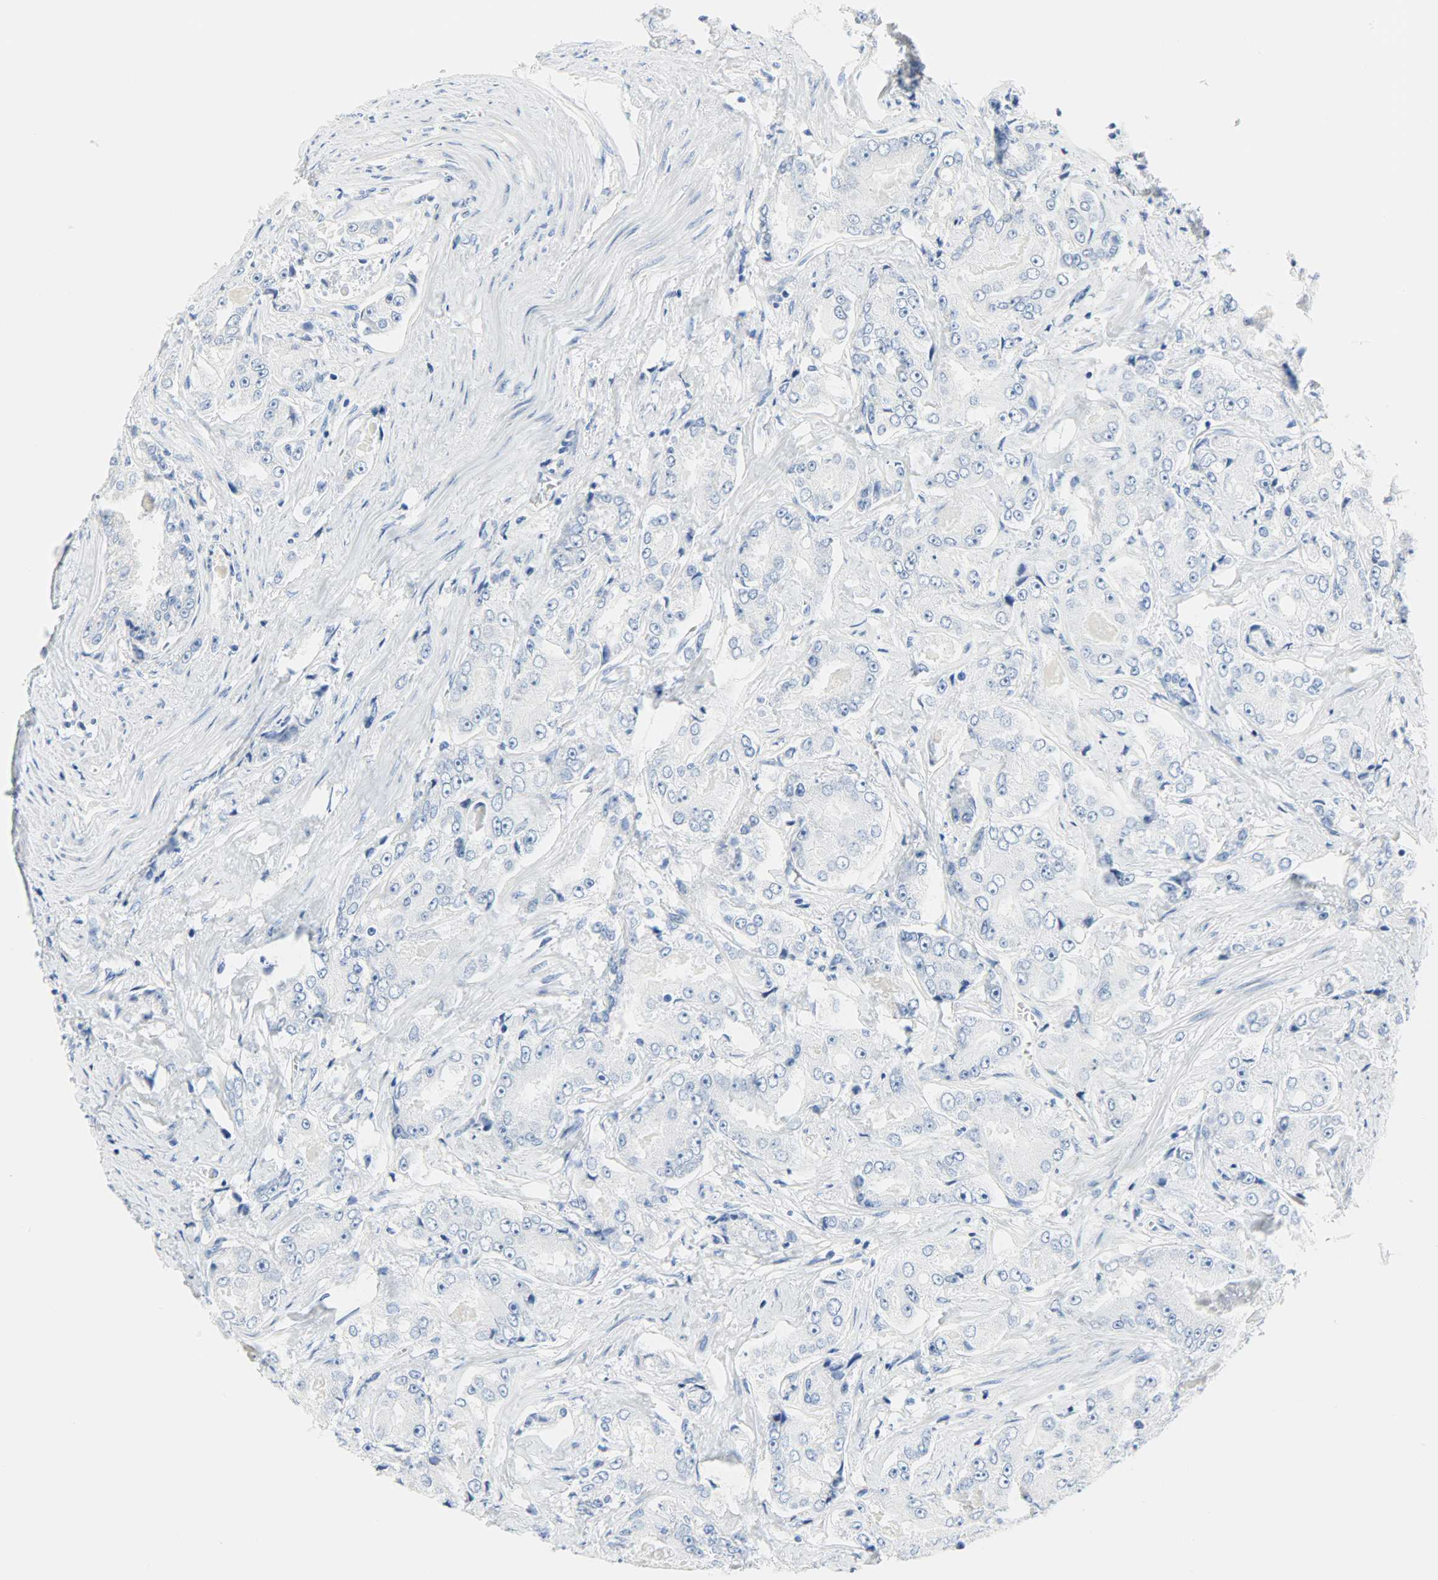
{"staining": {"intensity": "negative", "quantity": "none", "location": "none"}, "tissue": "prostate cancer", "cell_type": "Tumor cells", "image_type": "cancer", "snomed": [{"axis": "morphology", "description": "Adenocarcinoma, High grade"}, {"axis": "topography", "description": "Prostate"}], "caption": "This is an immunohistochemistry image of high-grade adenocarcinoma (prostate). There is no staining in tumor cells.", "gene": "CEBPE", "patient": {"sex": "male", "age": 73}}